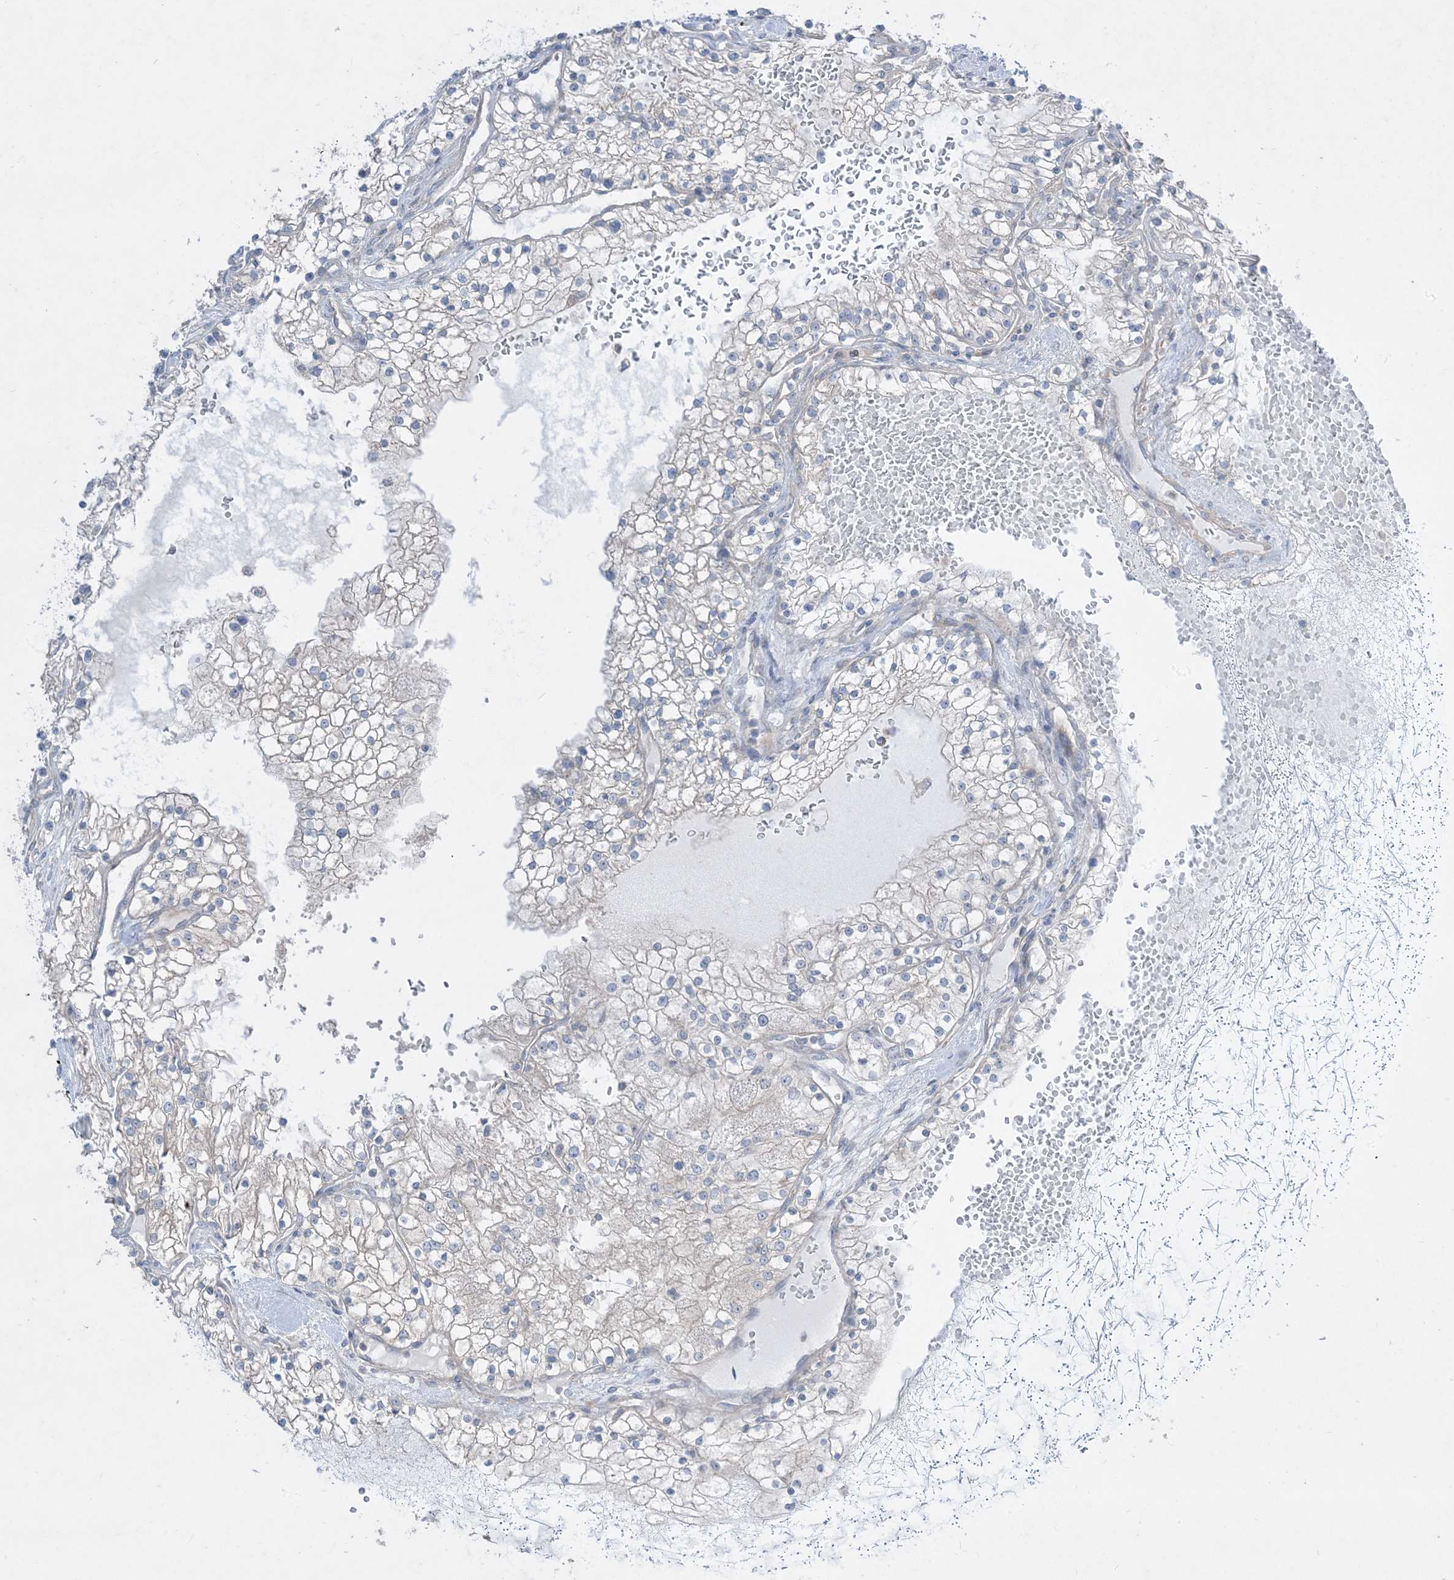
{"staining": {"intensity": "negative", "quantity": "none", "location": "none"}, "tissue": "renal cancer", "cell_type": "Tumor cells", "image_type": "cancer", "snomed": [{"axis": "morphology", "description": "Normal tissue, NOS"}, {"axis": "morphology", "description": "Adenocarcinoma, NOS"}, {"axis": "topography", "description": "Kidney"}], "caption": "Renal cancer stained for a protein using IHC exhibits no expression tumor cells.", "gene": "ARHGEF9", "patient": {"sex": "male", "age": 68}}